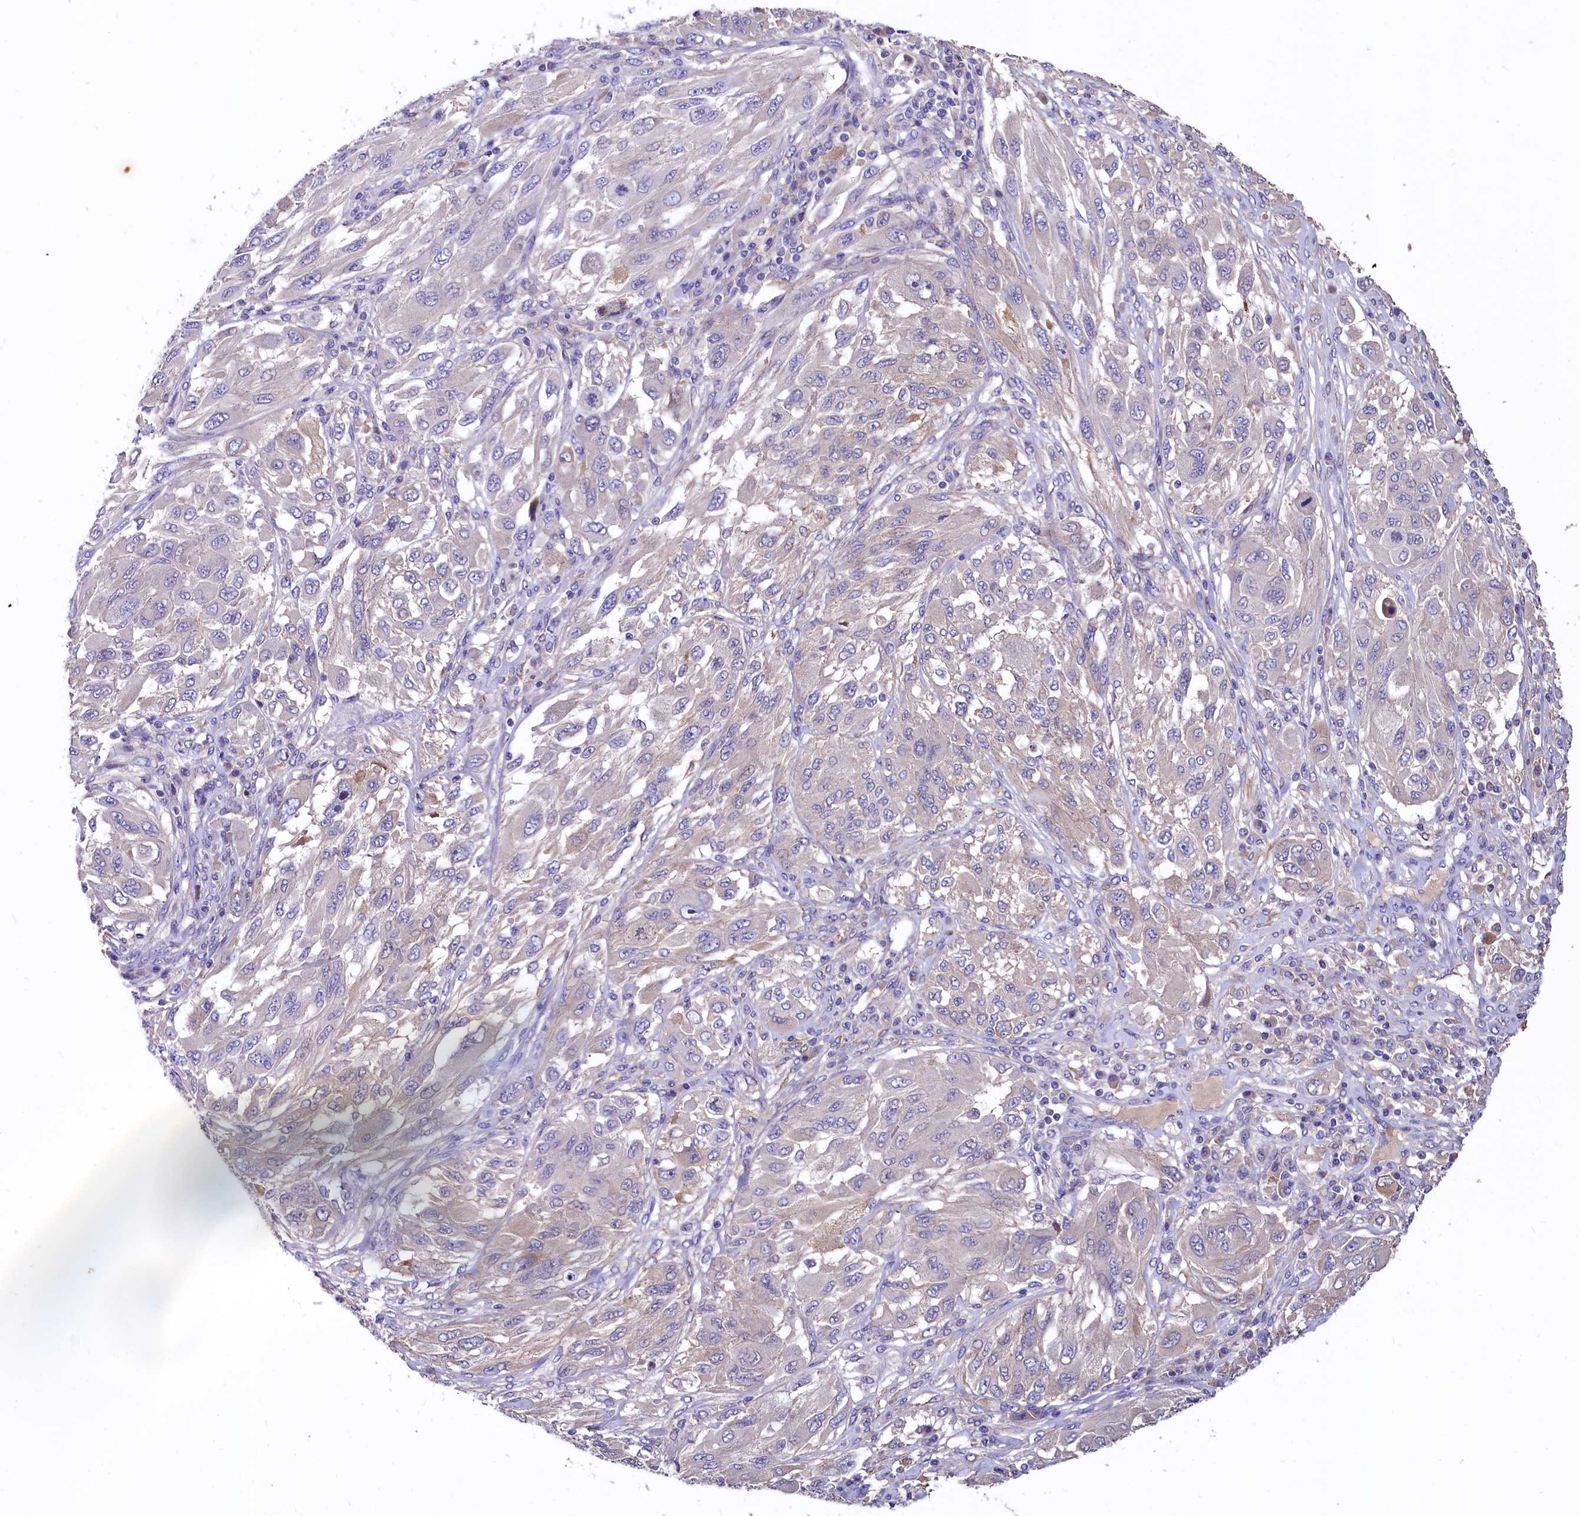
{"staining": {"intensity": "negative", "quantity": "none", "location": "none"}, "tissue": "melanoma", "cell_type": "Tumor cells", "image_type": "cancer", "snomed": [{"axis": "morphology", "description": "Malignant melanoma, NOS"}, {"axis": "topography", "description": "Skin"}], "caption": "This image is of malignant melanoma stained with immunohistochemistry (IHC) to label a protein in brown with the nuclei are counter-stained blue. There is no staining in tumor cells.", "gene": "EPS8L2", "patient": {"sex": "female", "age": 91}}